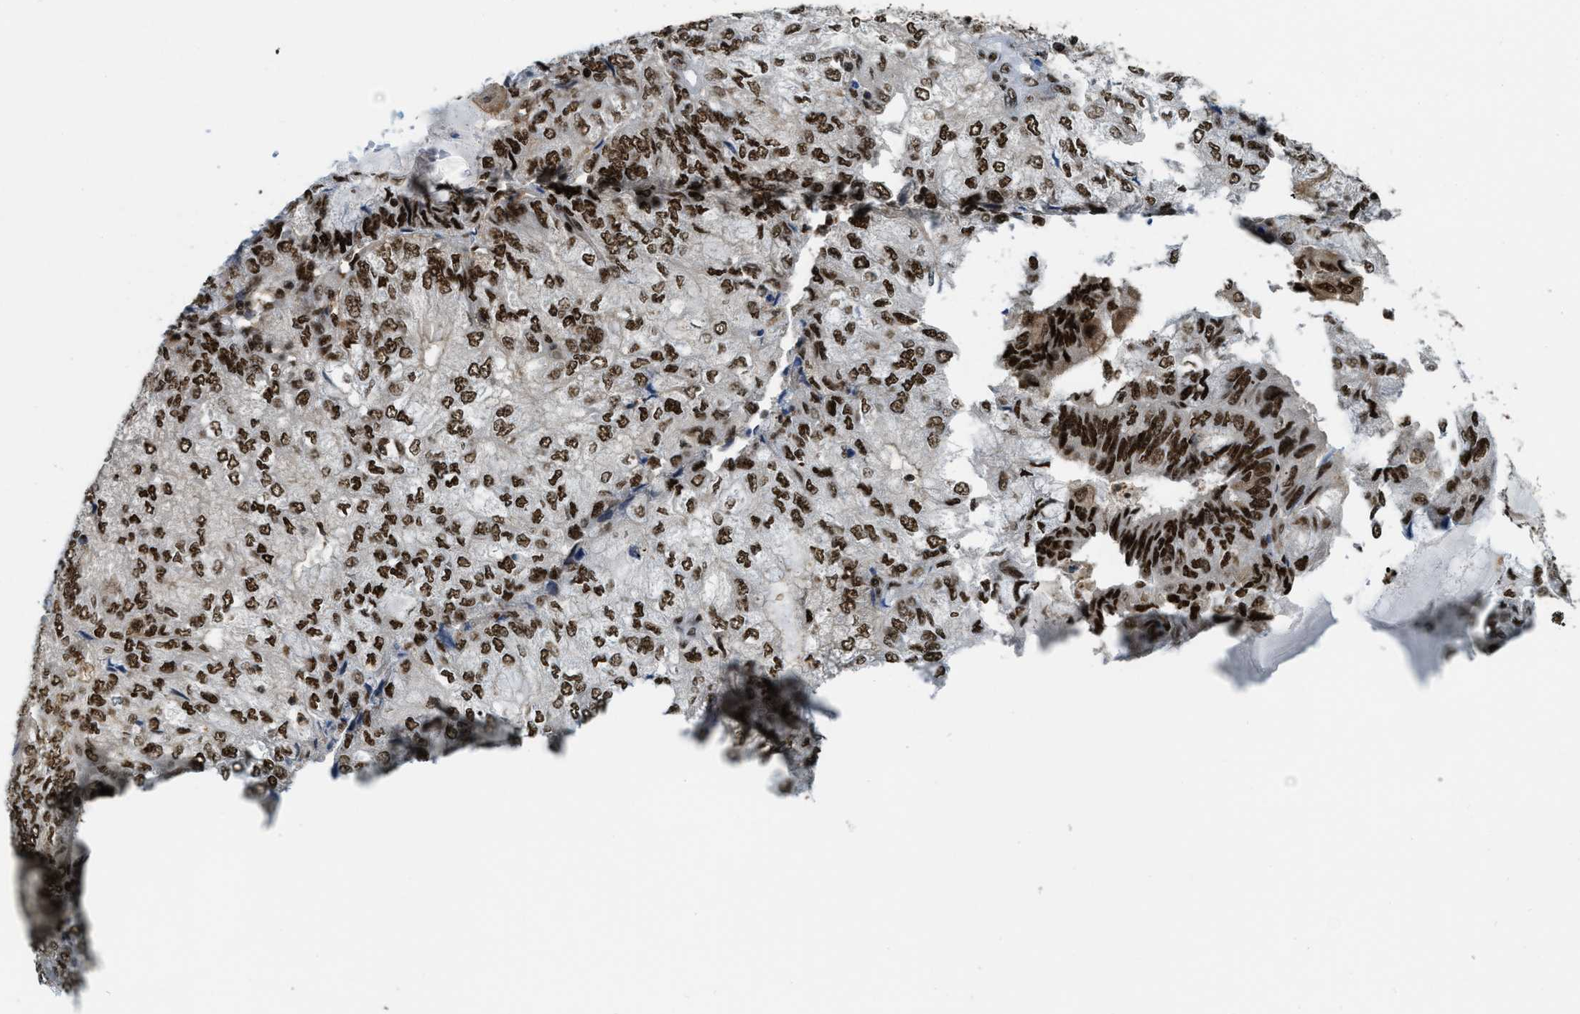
{"staining": {"intensity": "strong", "quantity": ">75%", "location": "nuclear"}, "tissue": "endometrial cancer", "cell_type": "Tumor cells", "image_type": "cancer", "snomed": [{"axis": "morphology", "description": "Adenocarcinoma, NOS"}, {"axis": "topography", "description": "Endometrium"}], "caption": "A photomicrograph of human adenocarcinoma (endometrial) stained for a protein demonstrates strong nuclear brown staining in tumor cells.", "gene": "NUMA1", "patient": {"sex": "female", "age": 81}}